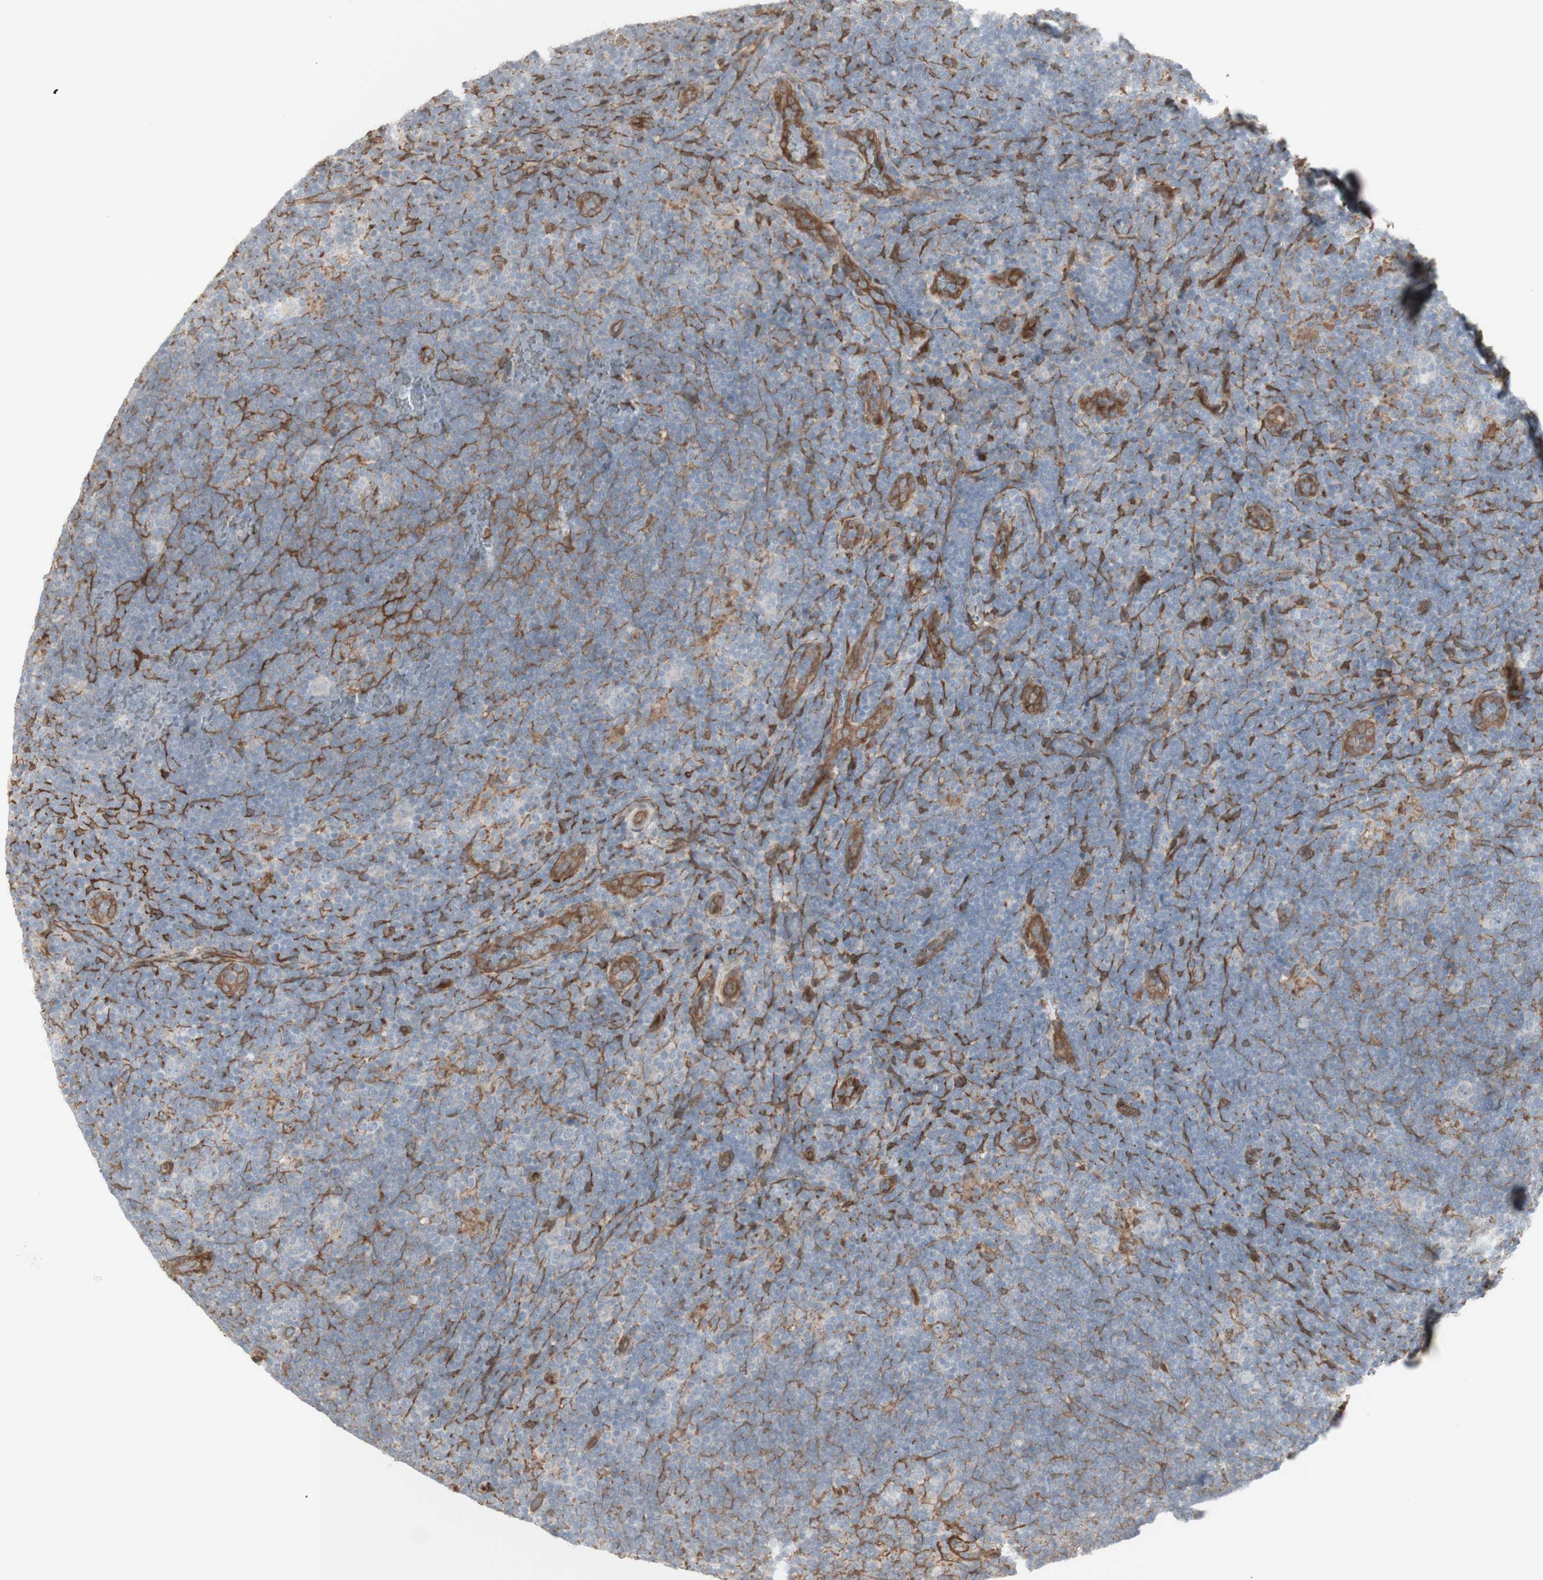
{"staining": {"intensity": "negative", "quantity": "none", "location": "none"}, "tissue": "lymphoma", "cell_type": "Tumor cells", "image_type": "cancer", "snomed": [{"axis": "morphology", "description": "Hodgkin's disease, NOS"}, {"axis": "topography", "description": "Lymph node"}], "caption": "Lymphoma was stained to show a protein in brown. There is no significant expression in tumor cells.", "gene": "CNN3", "patient": {"sex": "female", "age": 57}}